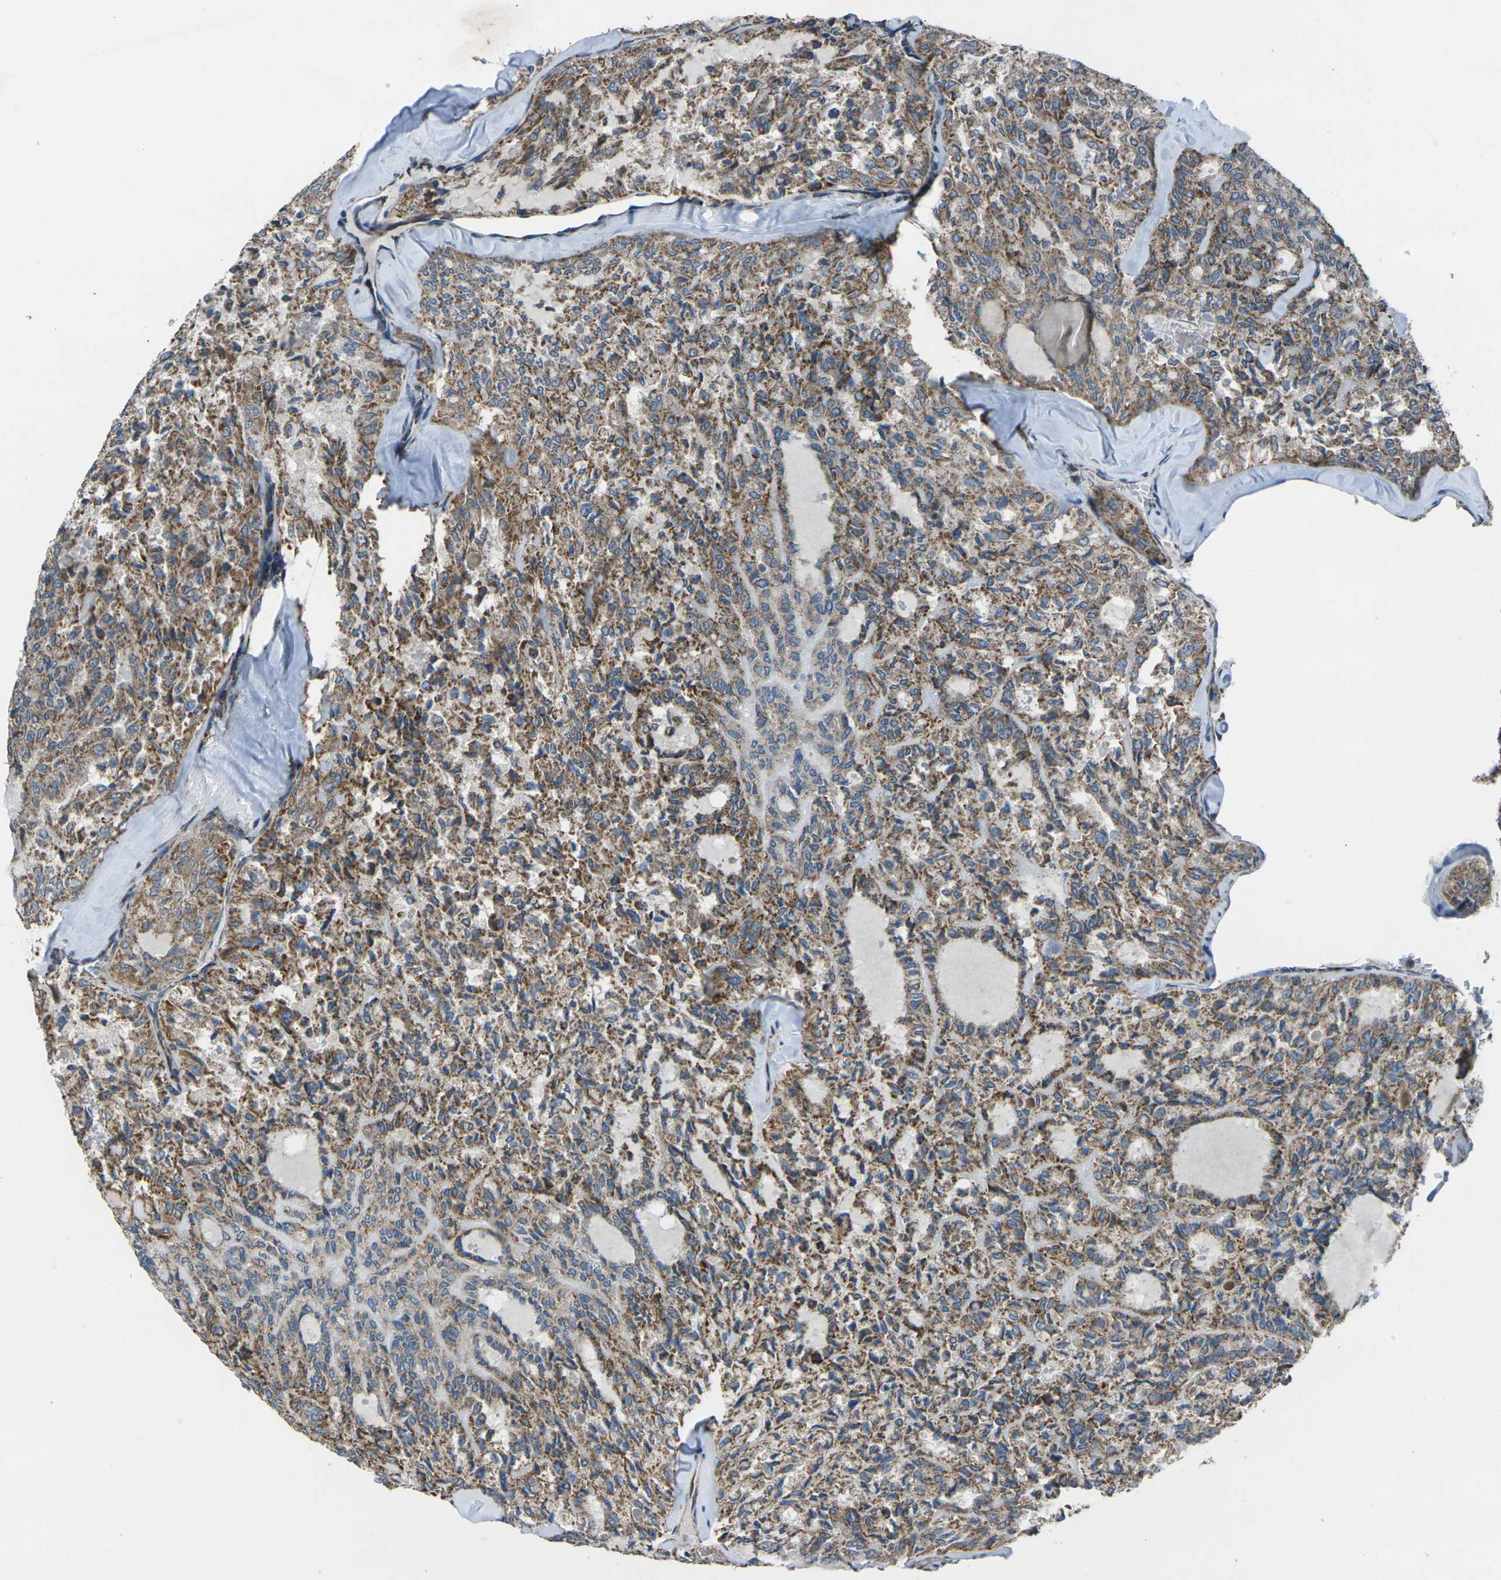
{"staining": {"intensity": "moderate", "quantity": ">75%", "location": "cytoplasmic/membranous"}, "tissue": "thyroid cancer", "cell_type": "Tumor cells", "image_type": "cancer", "snomed": [{"axis": "morphology", "description": "Follicular adenoma carcinoma, NOS"}, {"axis": "topography", "description": "Thyroid gland"}], "caption": "Immunohistochemical staining of human thyroid cancer demonstrates moderate cytoplasmic/membranous protein positivity in approximately >75% of tumor cells. The protein is shown in brown color, while the nuclei are stained blue.", "gene": "TMEM120B", "patient": {"sex": "male", "age": 75}}